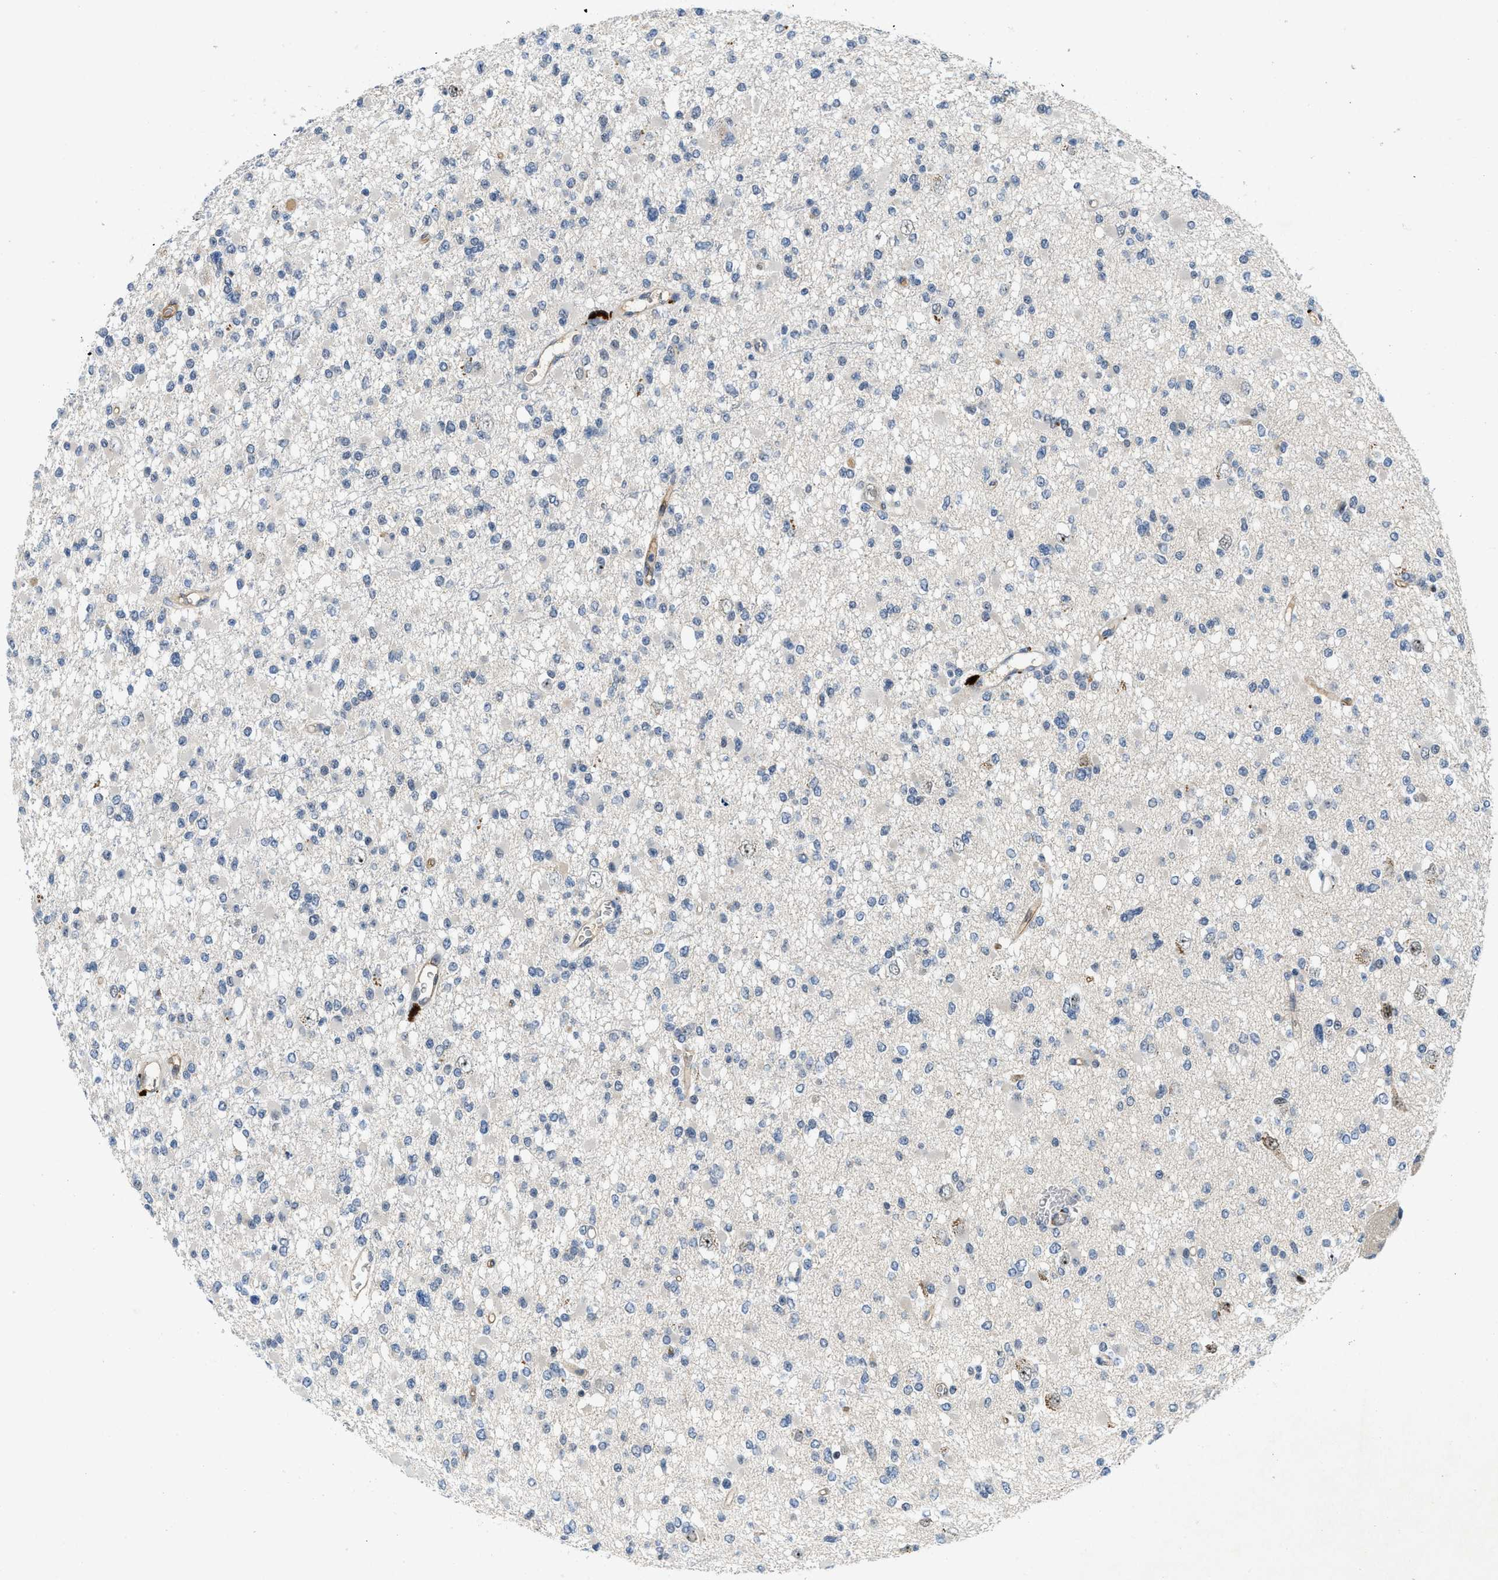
{"staining": {"intensity": "negative", "quantity": "none", "location": "none"}, "tissue": "glioma", "cell_type": "Tumor cells", "image_type": "cancer", "snomed": [{"axis": "morphology", "description": "Glioma, malignant, Low grade"}, {"axis": "topography", "description": "Brain"}], "caption": "Glioma was stained to show a protein in brown. There is no significant staining in tumor cells.", "gene": "SLCO2A1", "patient": {"sex": "female", "age": 22}}